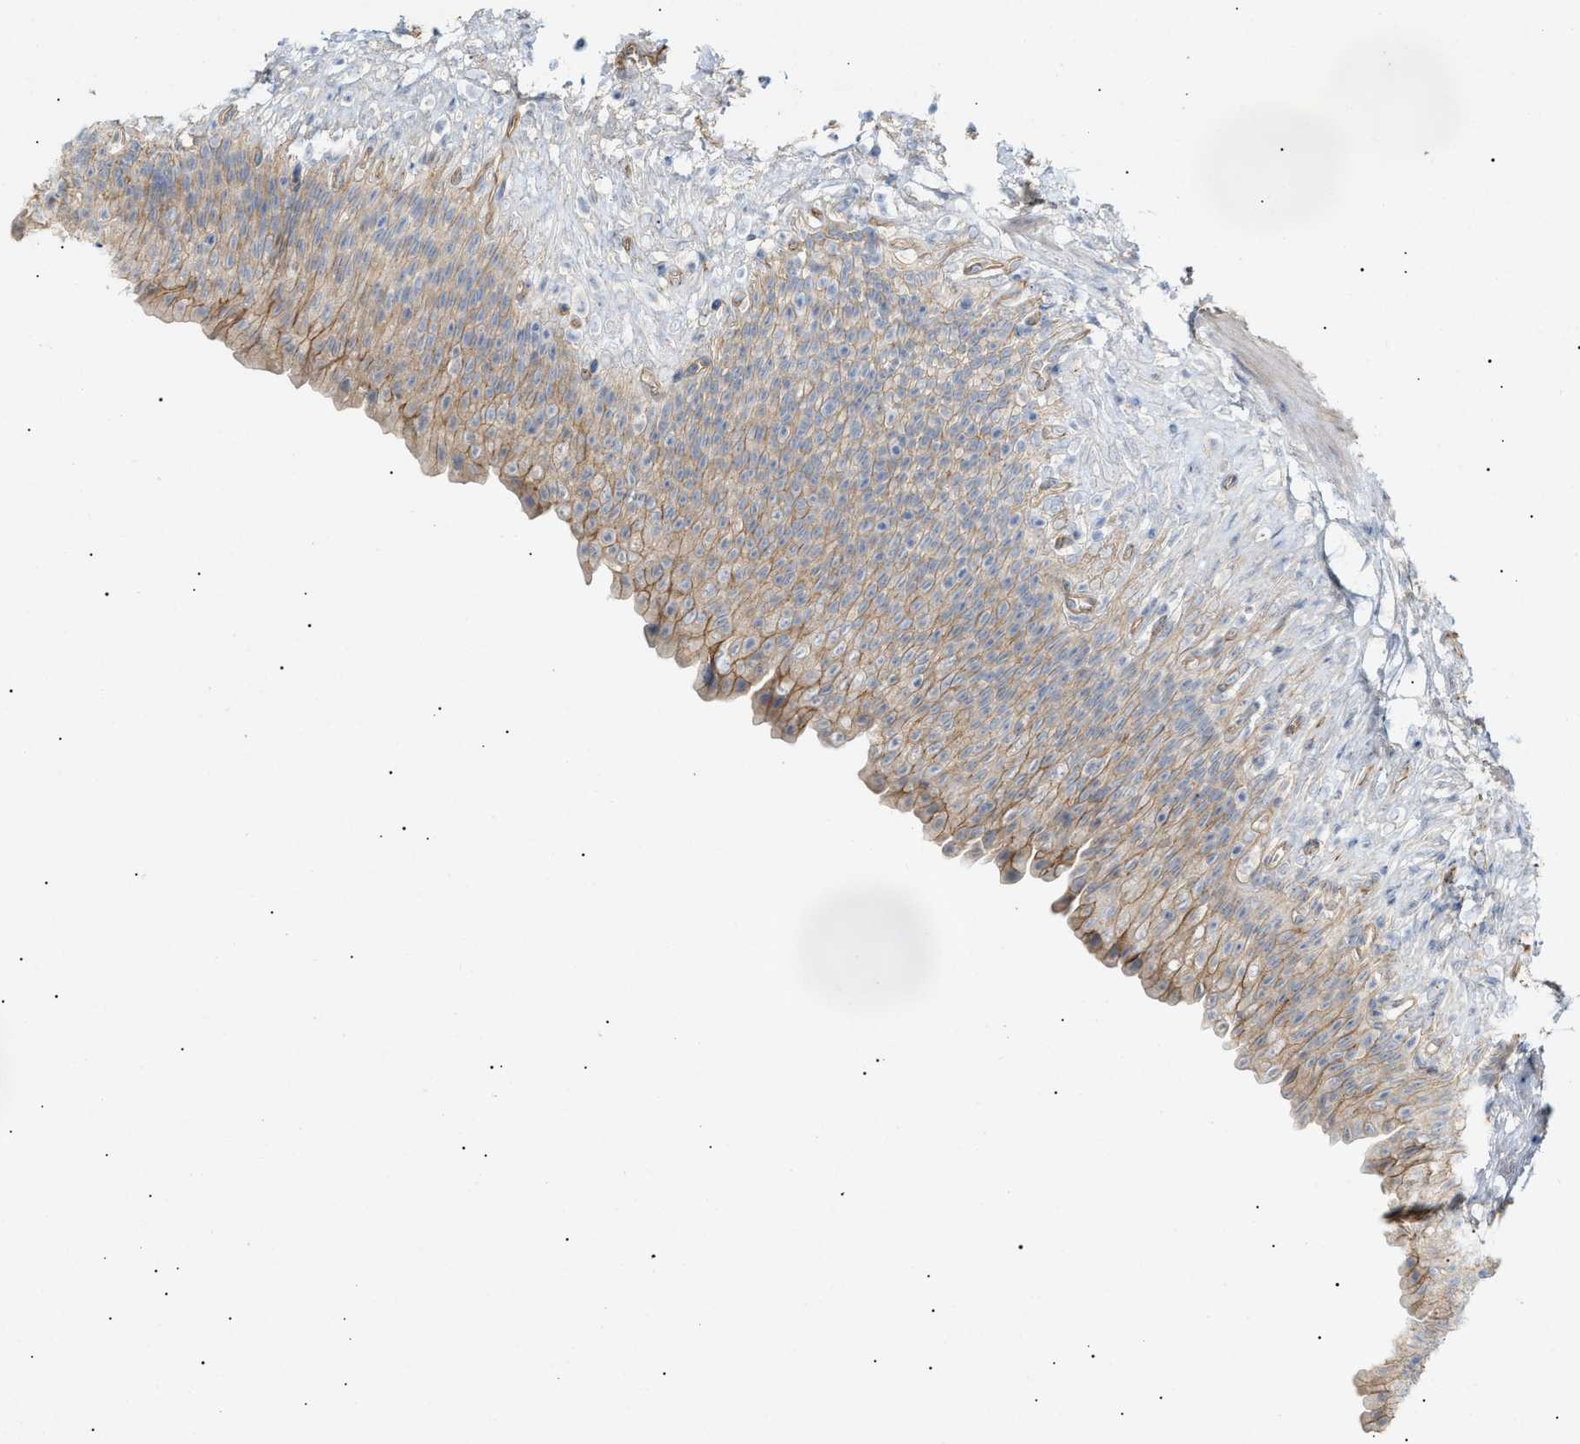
{"staining": {"intensity": "moderate", "quantity": "<25%", "location": "cytoplasmic/membranous"}, "tissue": "urinary bladder", "cell_type": "Urothelial cells", "image_type": "normal", "snomed": [{"axis": "morphology", "description": "Normal tissue, NOS"}, {"axis": "topography", "description": "Urinary bladder"}], "caption": "DAB immunohistochemical staining of benign urinary bladder shows moderate cytoplasmic/membranous protein positivity in approximately <25% of urothelial cells. Nuclei are stained in blue.", "gene": "ZFHX2", "patient": {"sex": "female", "age": 79}}